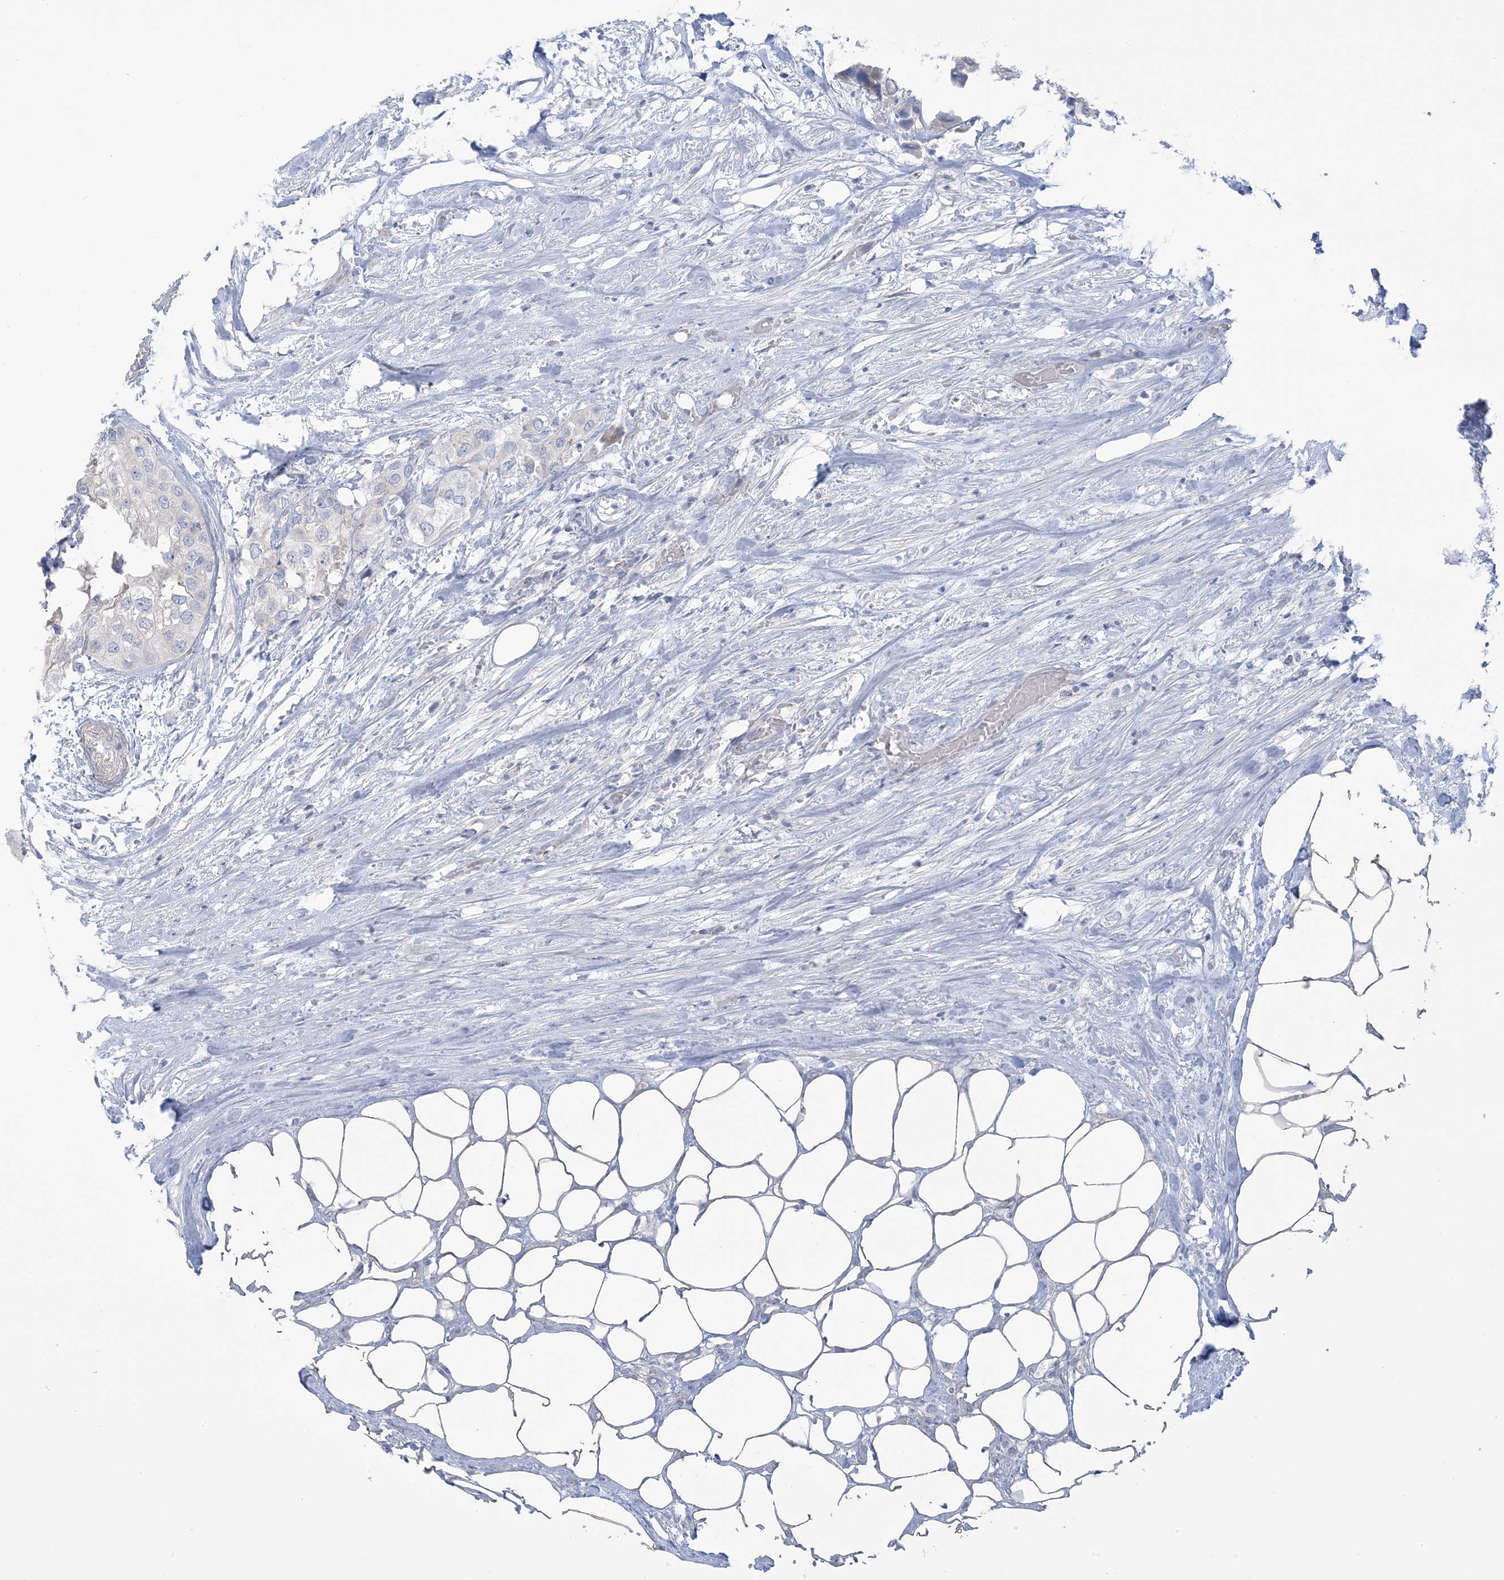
{"staining": {"intensity": "negative", "quantity": "none", "location": "none"}, "tissue": "urothelial cancer", "cell_type": "Tumor cells", "image_type": "cancer", "snomed": [{"axis": "morphology", "description": "Urothelial carcinoma, High grade"}, {"axis": "topography", "description": "Urinary bladder"}], "caption": "Tumor cells show no significant positivity in urothelial cancer. (DAB (3,3'-diaminobenzidine) immunohistochemistry with hematoxylin counter stain).", "gene": "MTHFD2L", "patient": {"sex": "male", "age": 64}}